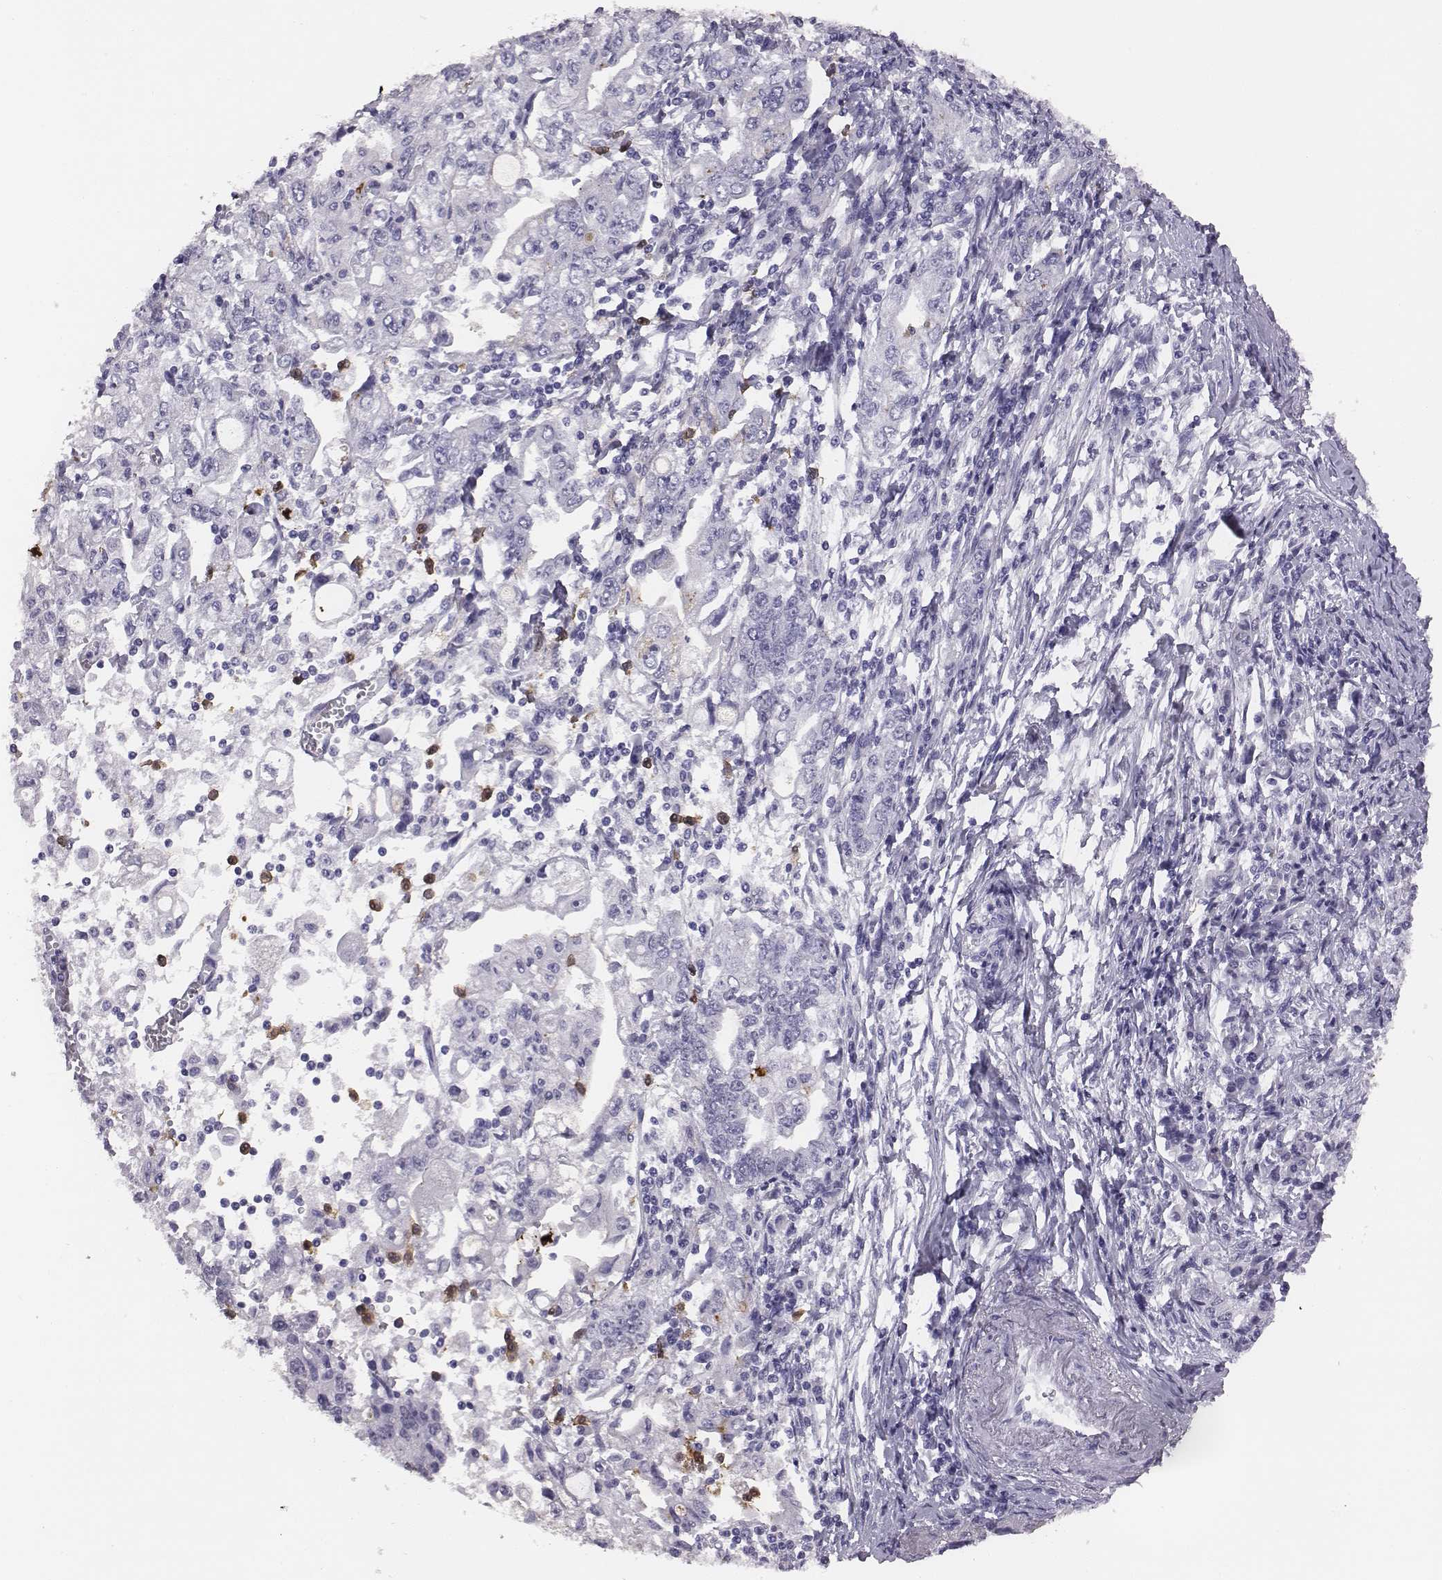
{"staining": {"intensity": "negative", "quantity": "none", "location": "none"}, "tissue": "stomach cancer", "cell_type": "Tumor cells", "image_type": "cancer", "snomed": [{"axis": "morphology", "description": "Adenocarcinoma, NOS"}, {"axis": "topography", "description": "Stomach, lower"}], "caption": "There is no significant staining in tumor cells of stomach adenocarcinoma.", "gene": "ACOD1", "patient": {"sex": "female", "age": 72}}